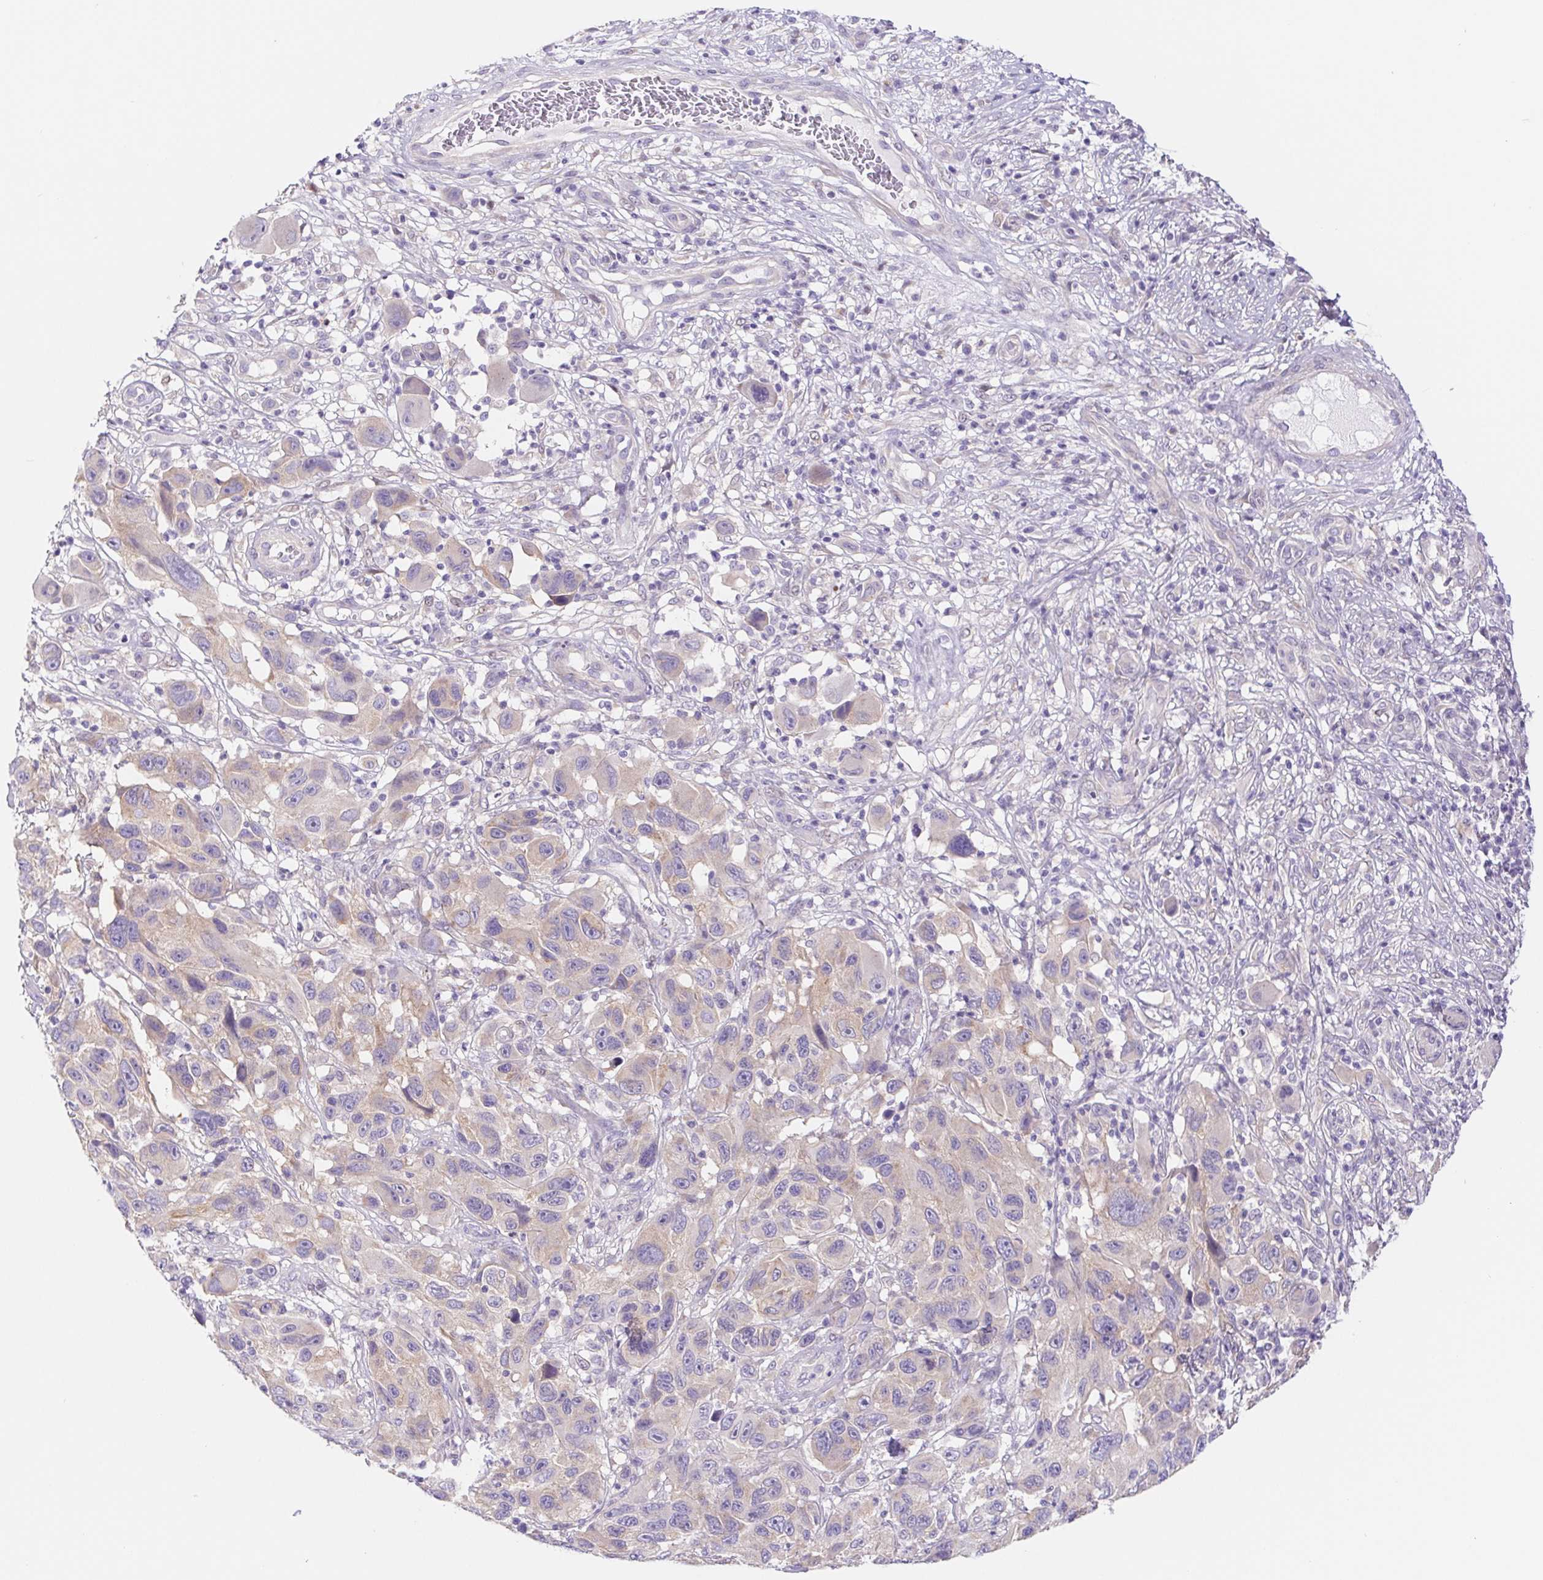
{"staining": {"intensity": "weak", "quantity": "25%-75%", "location": "cytoplasmic/membranous"}, "tissue": "melanoma", "cell_type": "Tumor cells", "image_type": "cancer", "snomed": [{"axis": "morphology", "description": "Malignant melanoma, NOS"}, {"axis": "topography", "description": "Skin"}], "caption": "Malignant melanoma stained for a protein (brown) exhibits weak cytoplasmic/membranous positive staining in about 25%-75% of tumor cells.", "gene": "DYNC2LI1", "patient": {"sex": "male", "age": 53}}